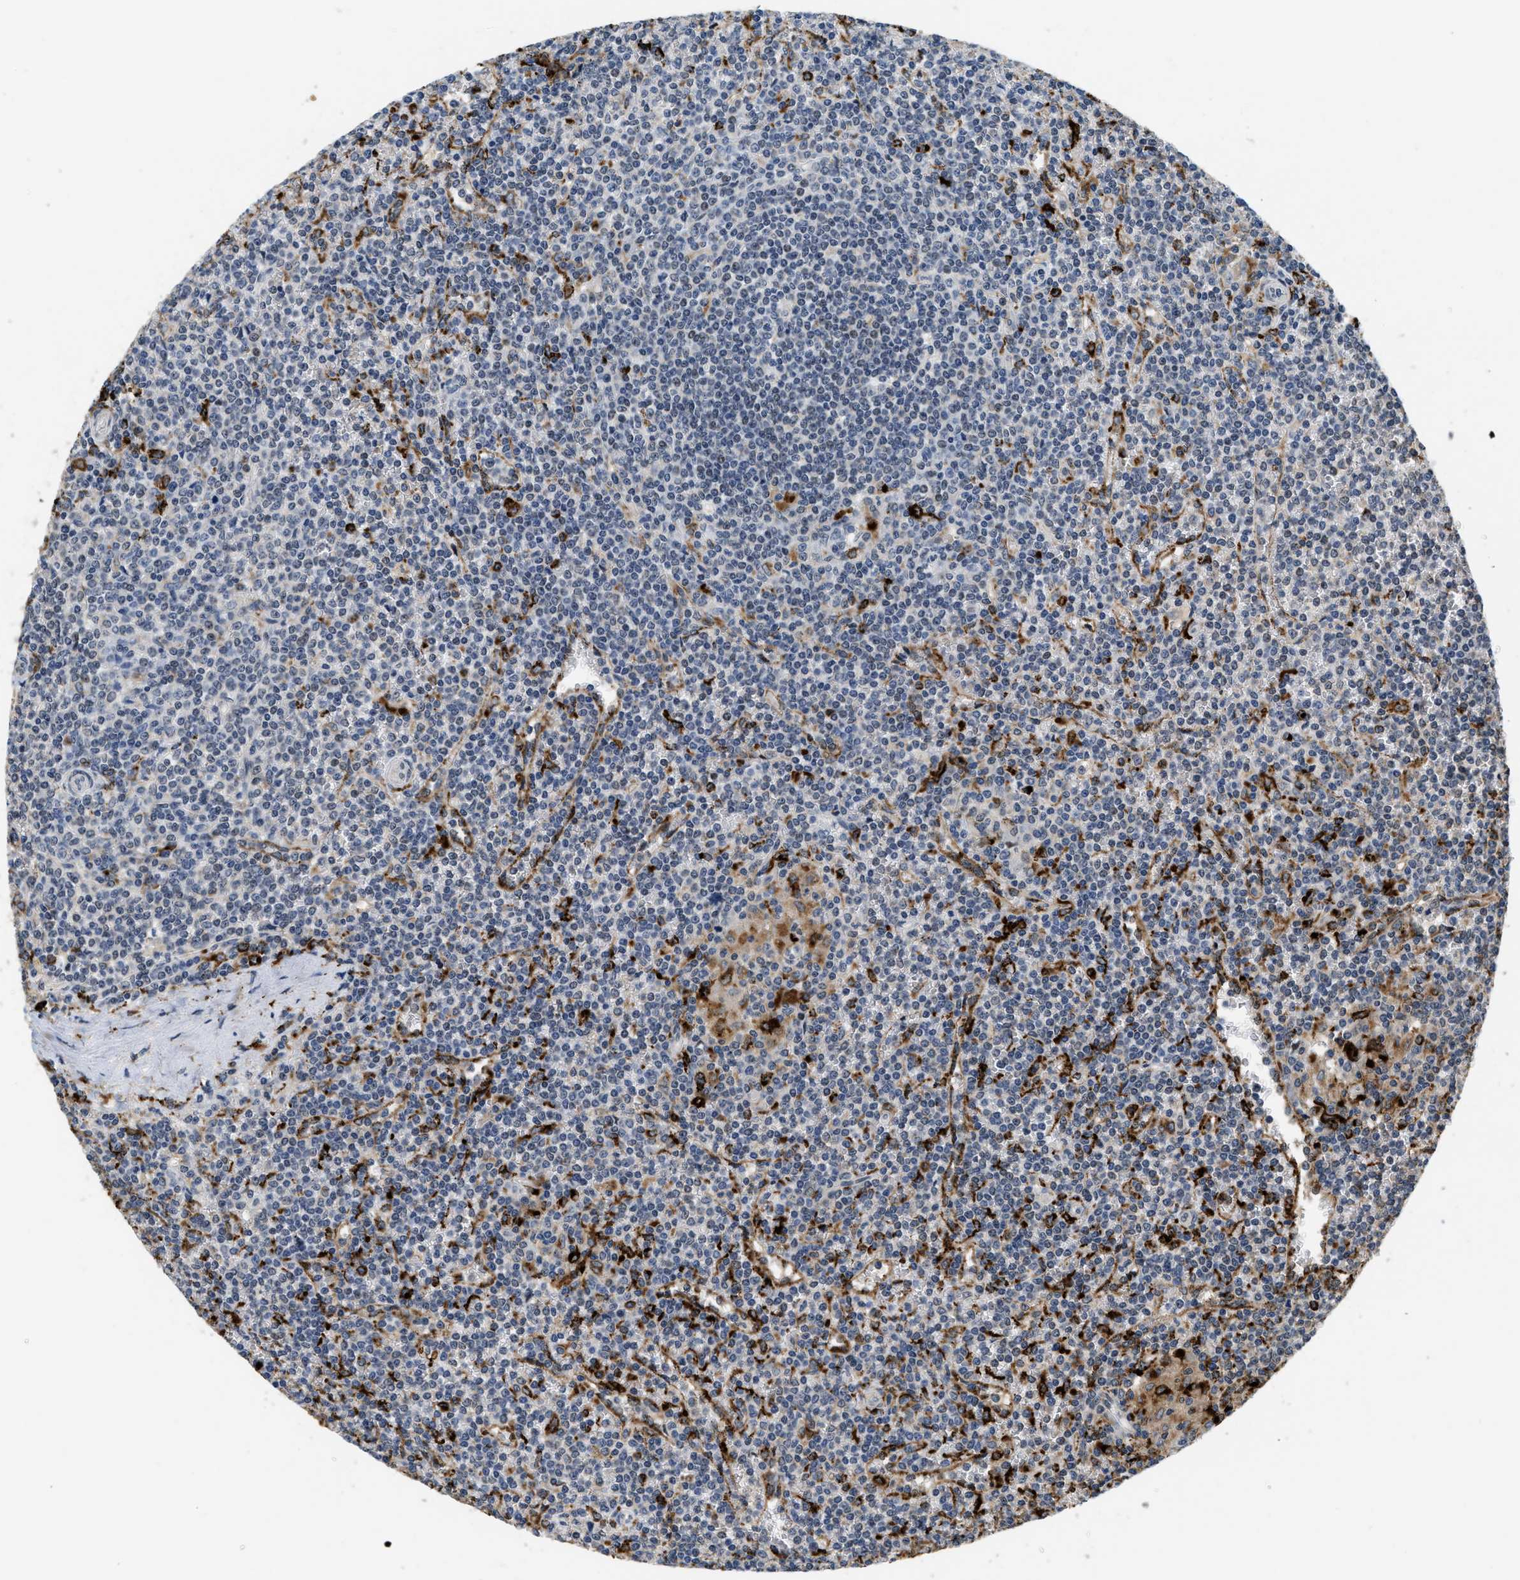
{"staining": {"intensity": "negative", "quantity": "none", "location": "none"}, "tissue": "lymphoma", "cell_type": "Tumor cells", "image_type": "cancer", "snomed": [{"axis": "morphology", "description": "Malignant lymphoma, non-Hodgkin's type, Low grade"}, {"axis": "topography", "description": "Spleen"}], "caption": "Immunohistochemistry (IHC) micrograph of neoplastic tissue: human malignant lymphoma, non-Hodgkin's type (low-grade) stained with DAB exhibits no significant protein positivity in tumor cells.", "gene": "BMPR2", "patient": {"sex": "female", "age": 19}}